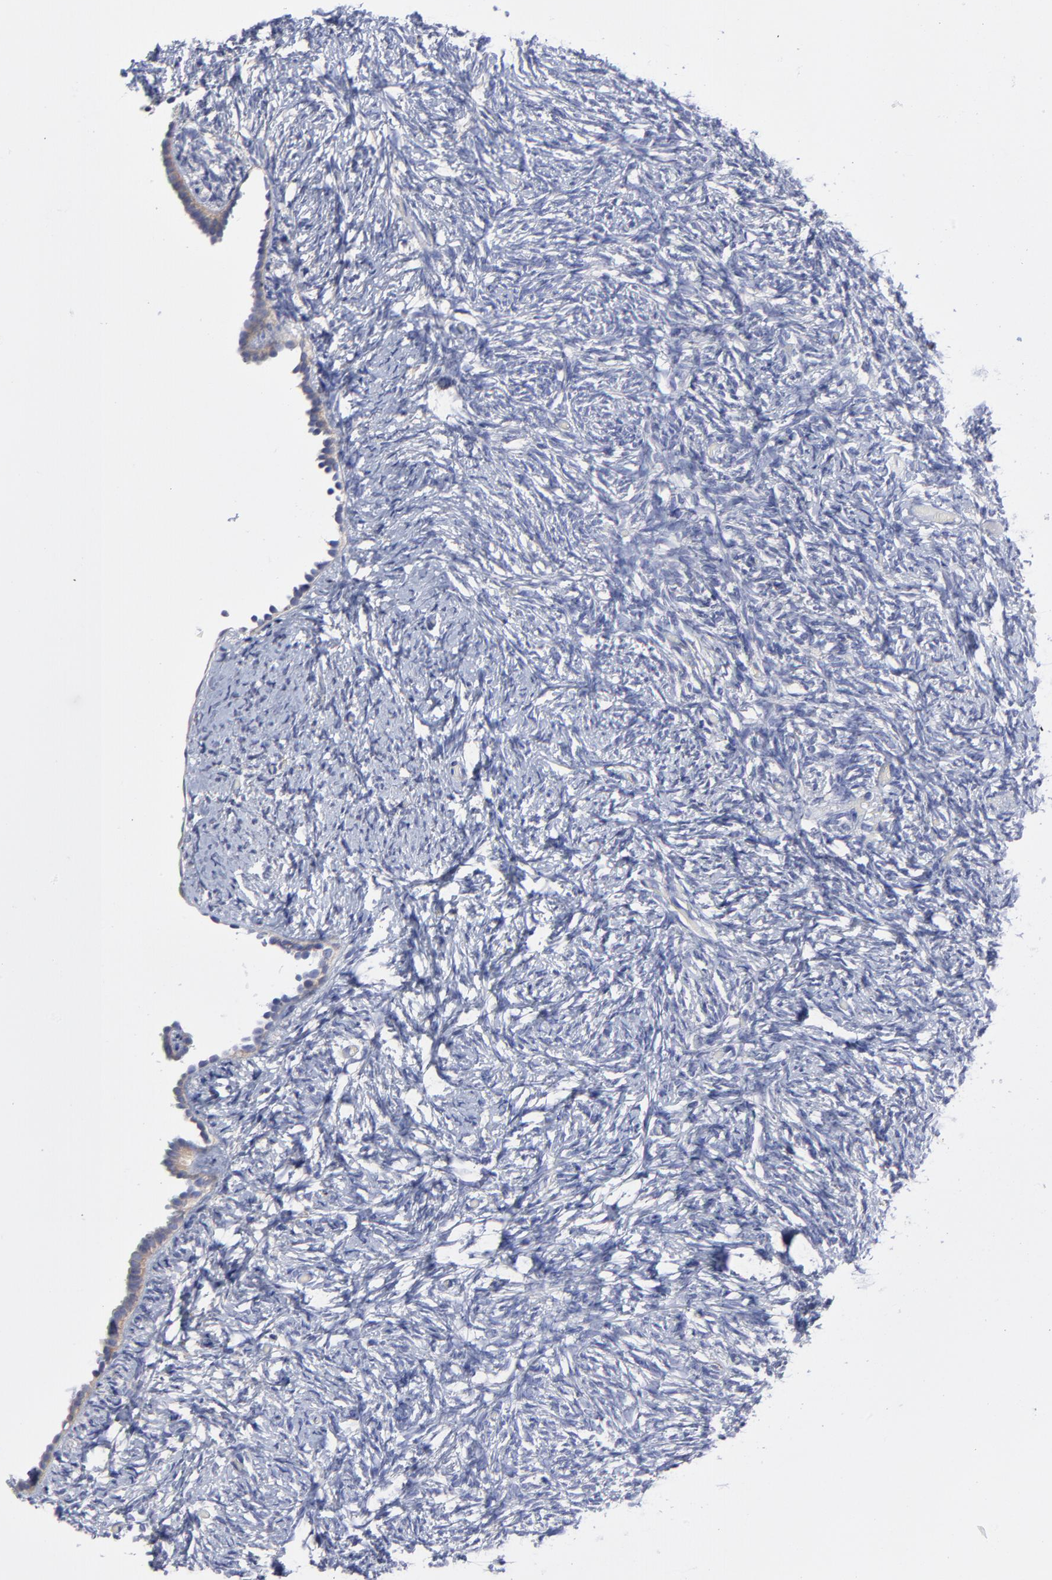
{"staining": {"intensity": "negative", "quantity": "none", "location": "none"}, "tissue": "ovary", "cell_type": "Ovarian stroma cells", "image_type": "normal", "snomed": [{"axis": "morphology", "description": "Normal tissue, NOS"}, {"axis": "topography", "description": "Ovary"}], "caption": "Immunohistochemistry micrograph of unremarkable ovary: human ovary stained with DAB (3,3'-diaminobenzidine) shows no significant protein staining in ovarian stroma cells.", "gene": "MOSPD2", "patient": {"sex": "female", "age": 60}}